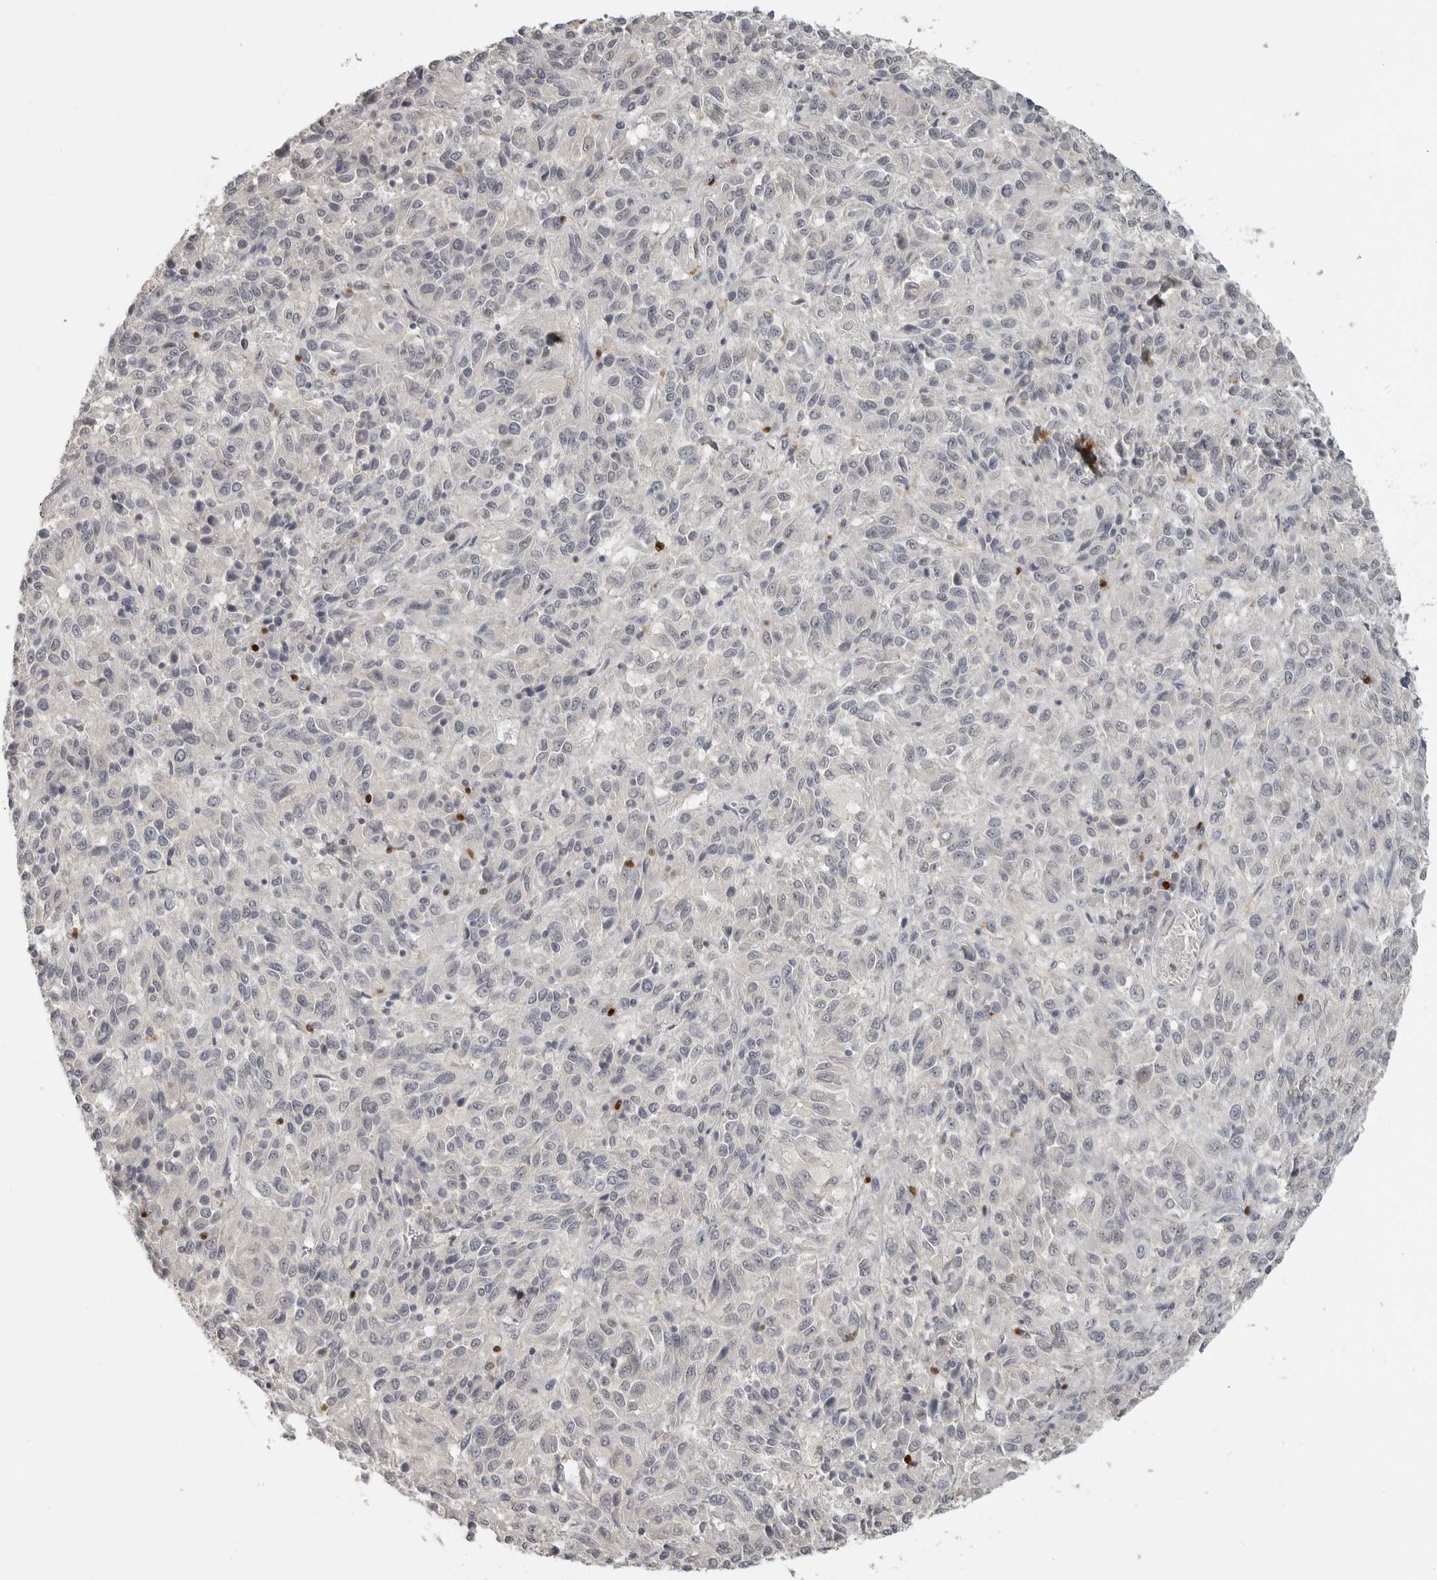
{"staining": {"intensity": "negative", "quantity": "none", "location": "none"}, "tissue": "melanoma", "cell_type": "Tumor cells", "image_type": "cancer", "snomed": [{"axis": "morphology", "description": "Malignant melanoma, Metastatic site"}, {"axis": "topography", "description": "Lung"}], "caption": "There is no significant staining in tumor cells of malignant melanoma (metastatic site). (Brightfield microscopy of DAB (3,3'-diaminobenzidine) immunohistochemistry at high magnification).", "gene": "FOXP3", "patient": {"sex": "male", "age": 64}}